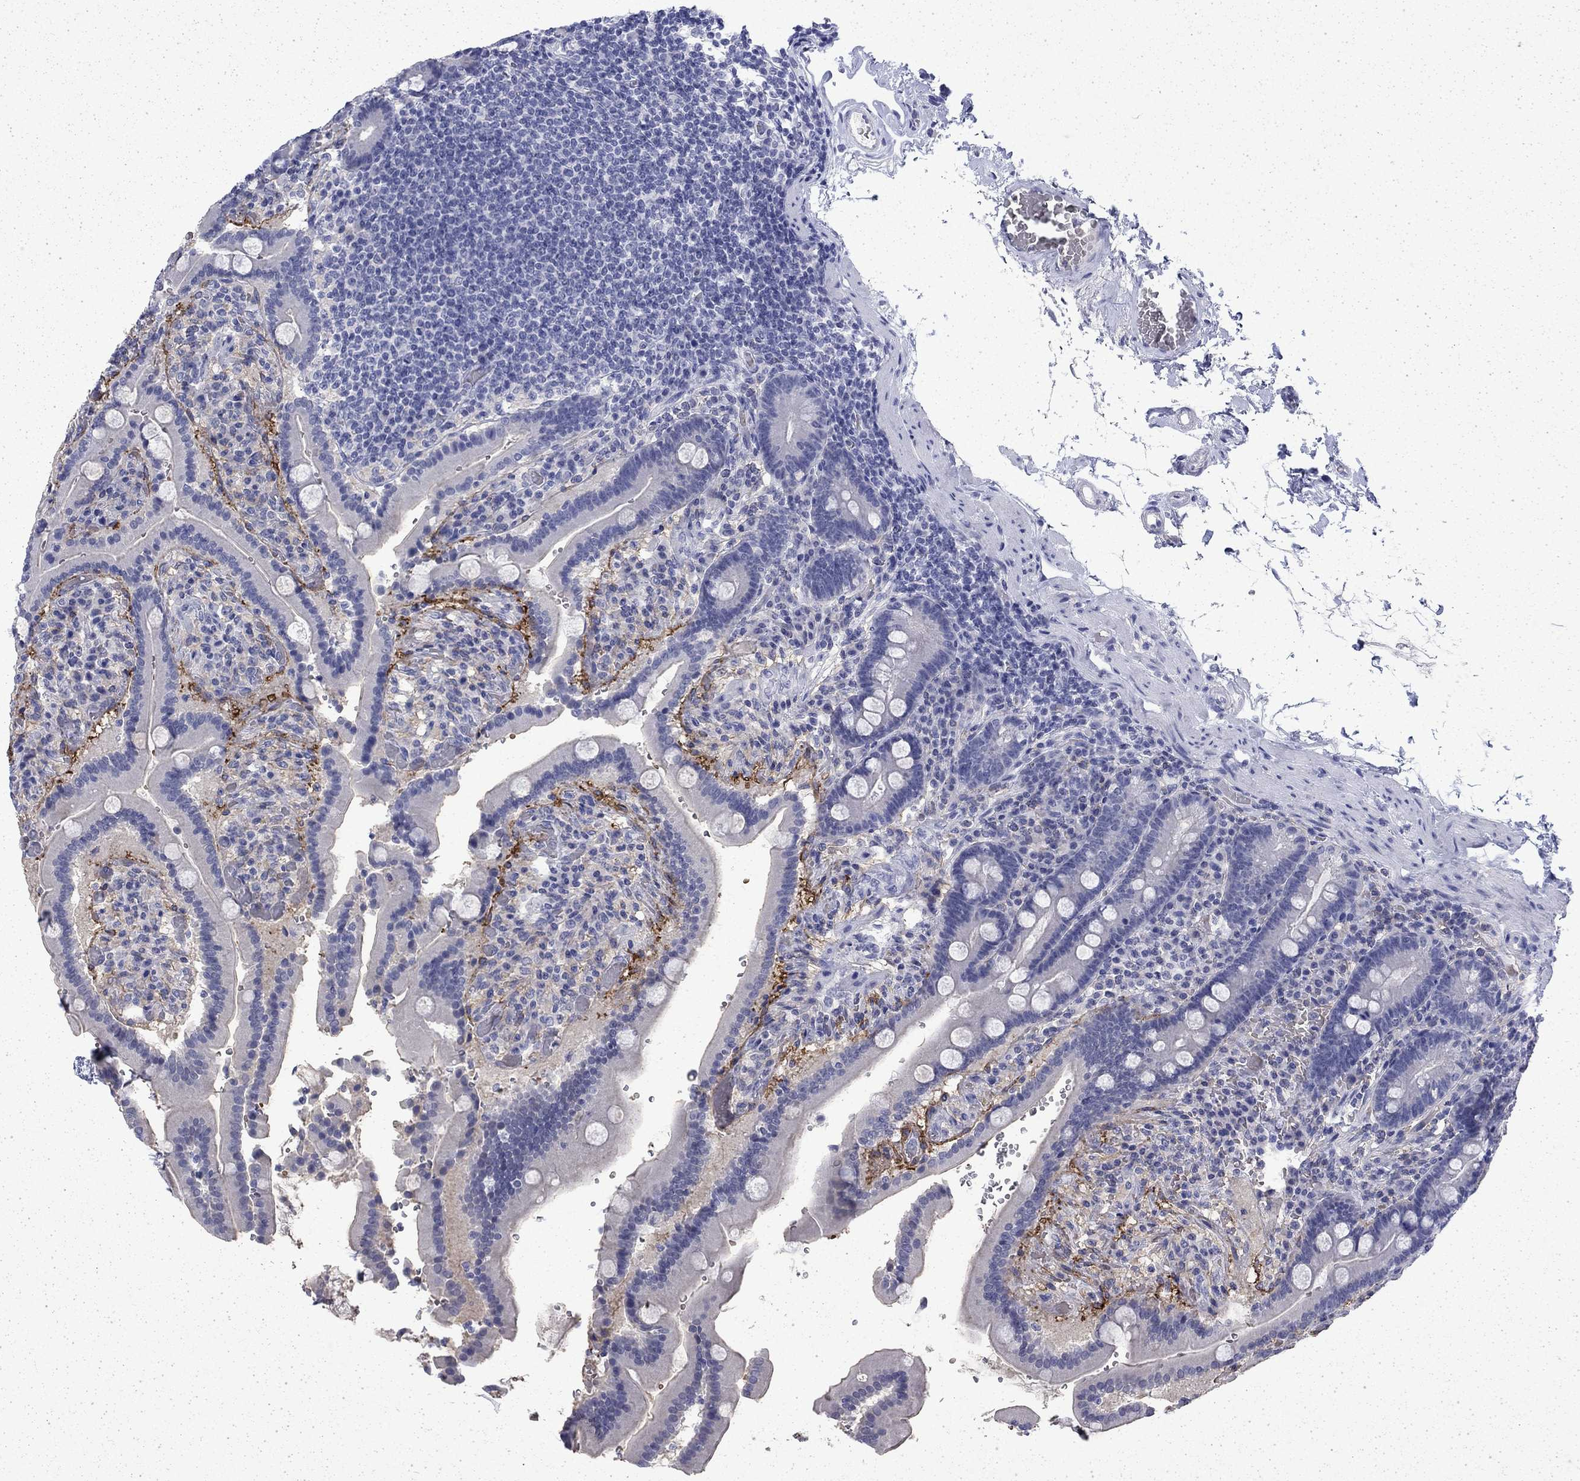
{"staining": {"intensity": "negative", "quantity": "none", "location": "none"}, "tissue": "duodenum", "cell_type": "Glandular cells", "image_type": "normal", "snomed": [{"axis": "morphology", "description": "Normal tissue, NOS"}, {"axis": "topography", "description": "Duodenum"}], "caption": "High magnification brightfield microscopy of unremarkable duodenum stained with DAB (brown) and counterstained with hematoxylin (blue): glandular cells show no significant expression.", "gene": "ENPP6", "patient": {"sex": "female", "age": 62}}